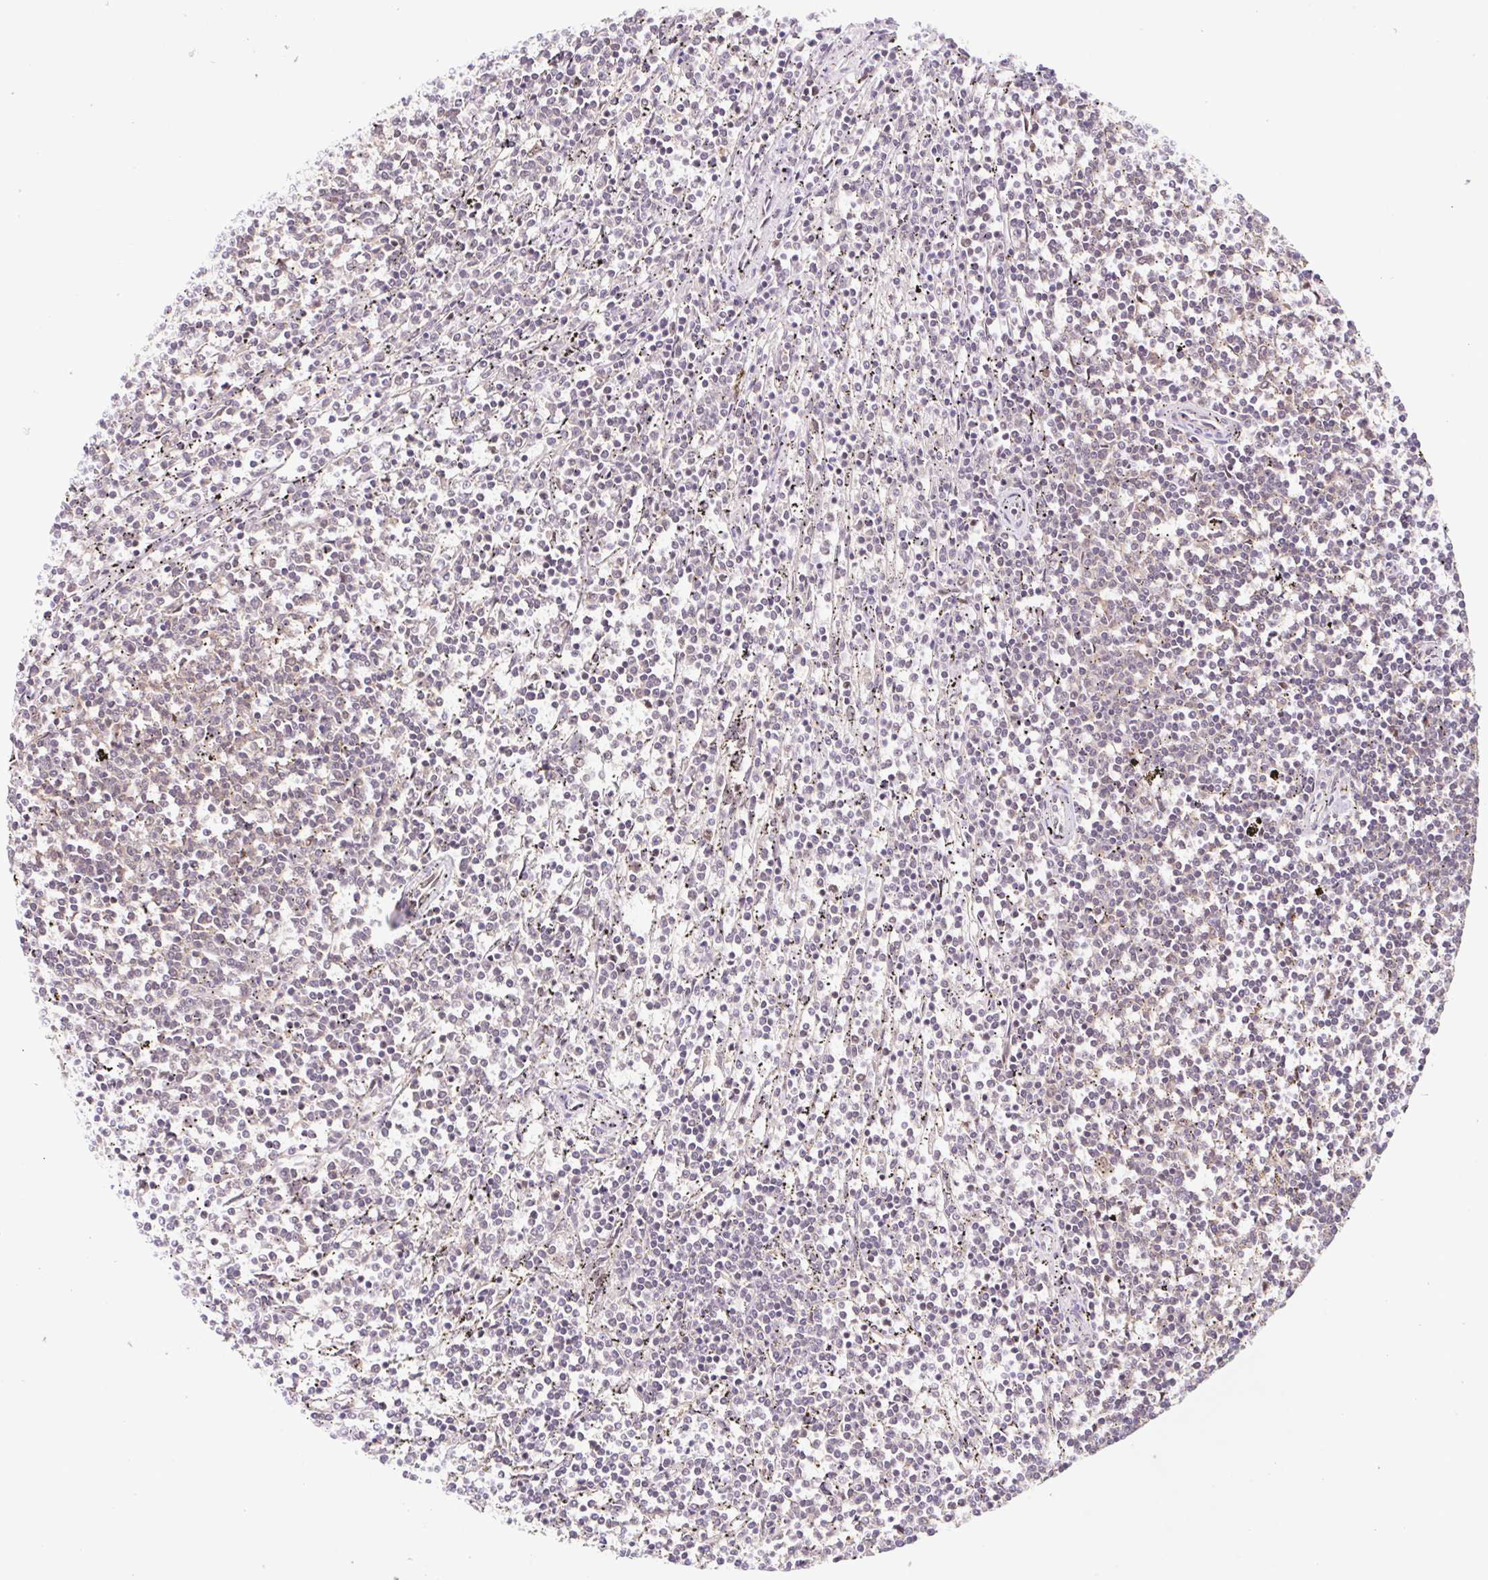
{"staining": {"intensity": "negative", "quantity": "none", "location": "none"}, "tissue": "lymphoma", "cell_type": "Tumor cells", "image_type": "cancer", "snomed": [{"axis": "morphology", "description": "Malignant lymphoma, non-Hodgkin's type, Low grade"}, {"axis": "topography", "description": "Spleen"}], "caption": "A high-resolution histopathology image shows immunohistochemistry staining of lymphoma, which shows no significant positivity in tumor cells.", "gene": "HFE", "patient": {"sex": "female", "age": 50}}